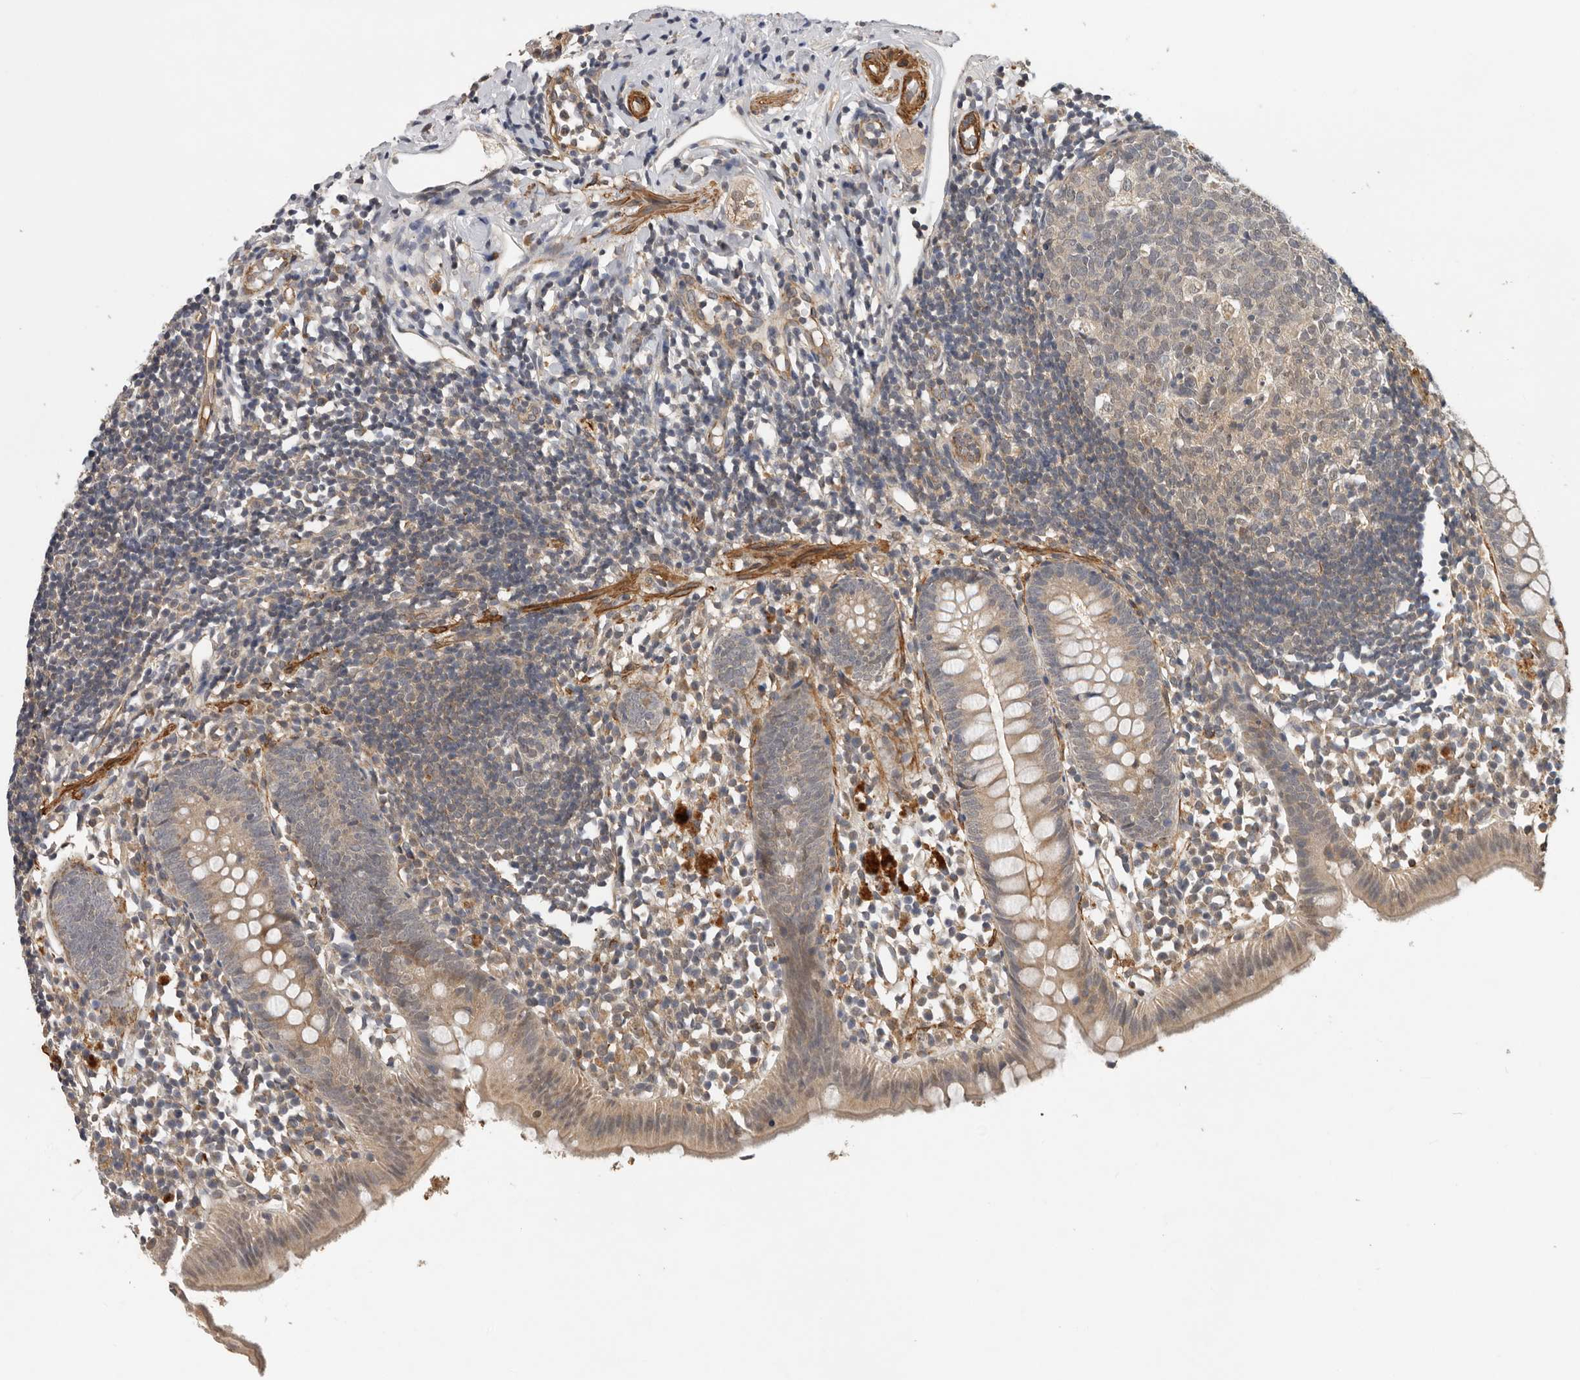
{"staining": {"intensity": "weak", "quantity": ">75%", "location": "cytoplasmic/membranous"}, "tissue": "appendix", "cell_type": "Glandular cells", "image_type": "normal", "snomed": [{"axis": "morphology", "description": "Normal tissue, NOS"}, {"axis": "topography", "description": "Appendix"}], "caption": "Appendix stained with a brown dye reveals weak cytoplasmic/membranous positive positivity in about >75% of glandular cells.", "gene": "RNF157", "patient": {"sex": "female", "age": 20}}